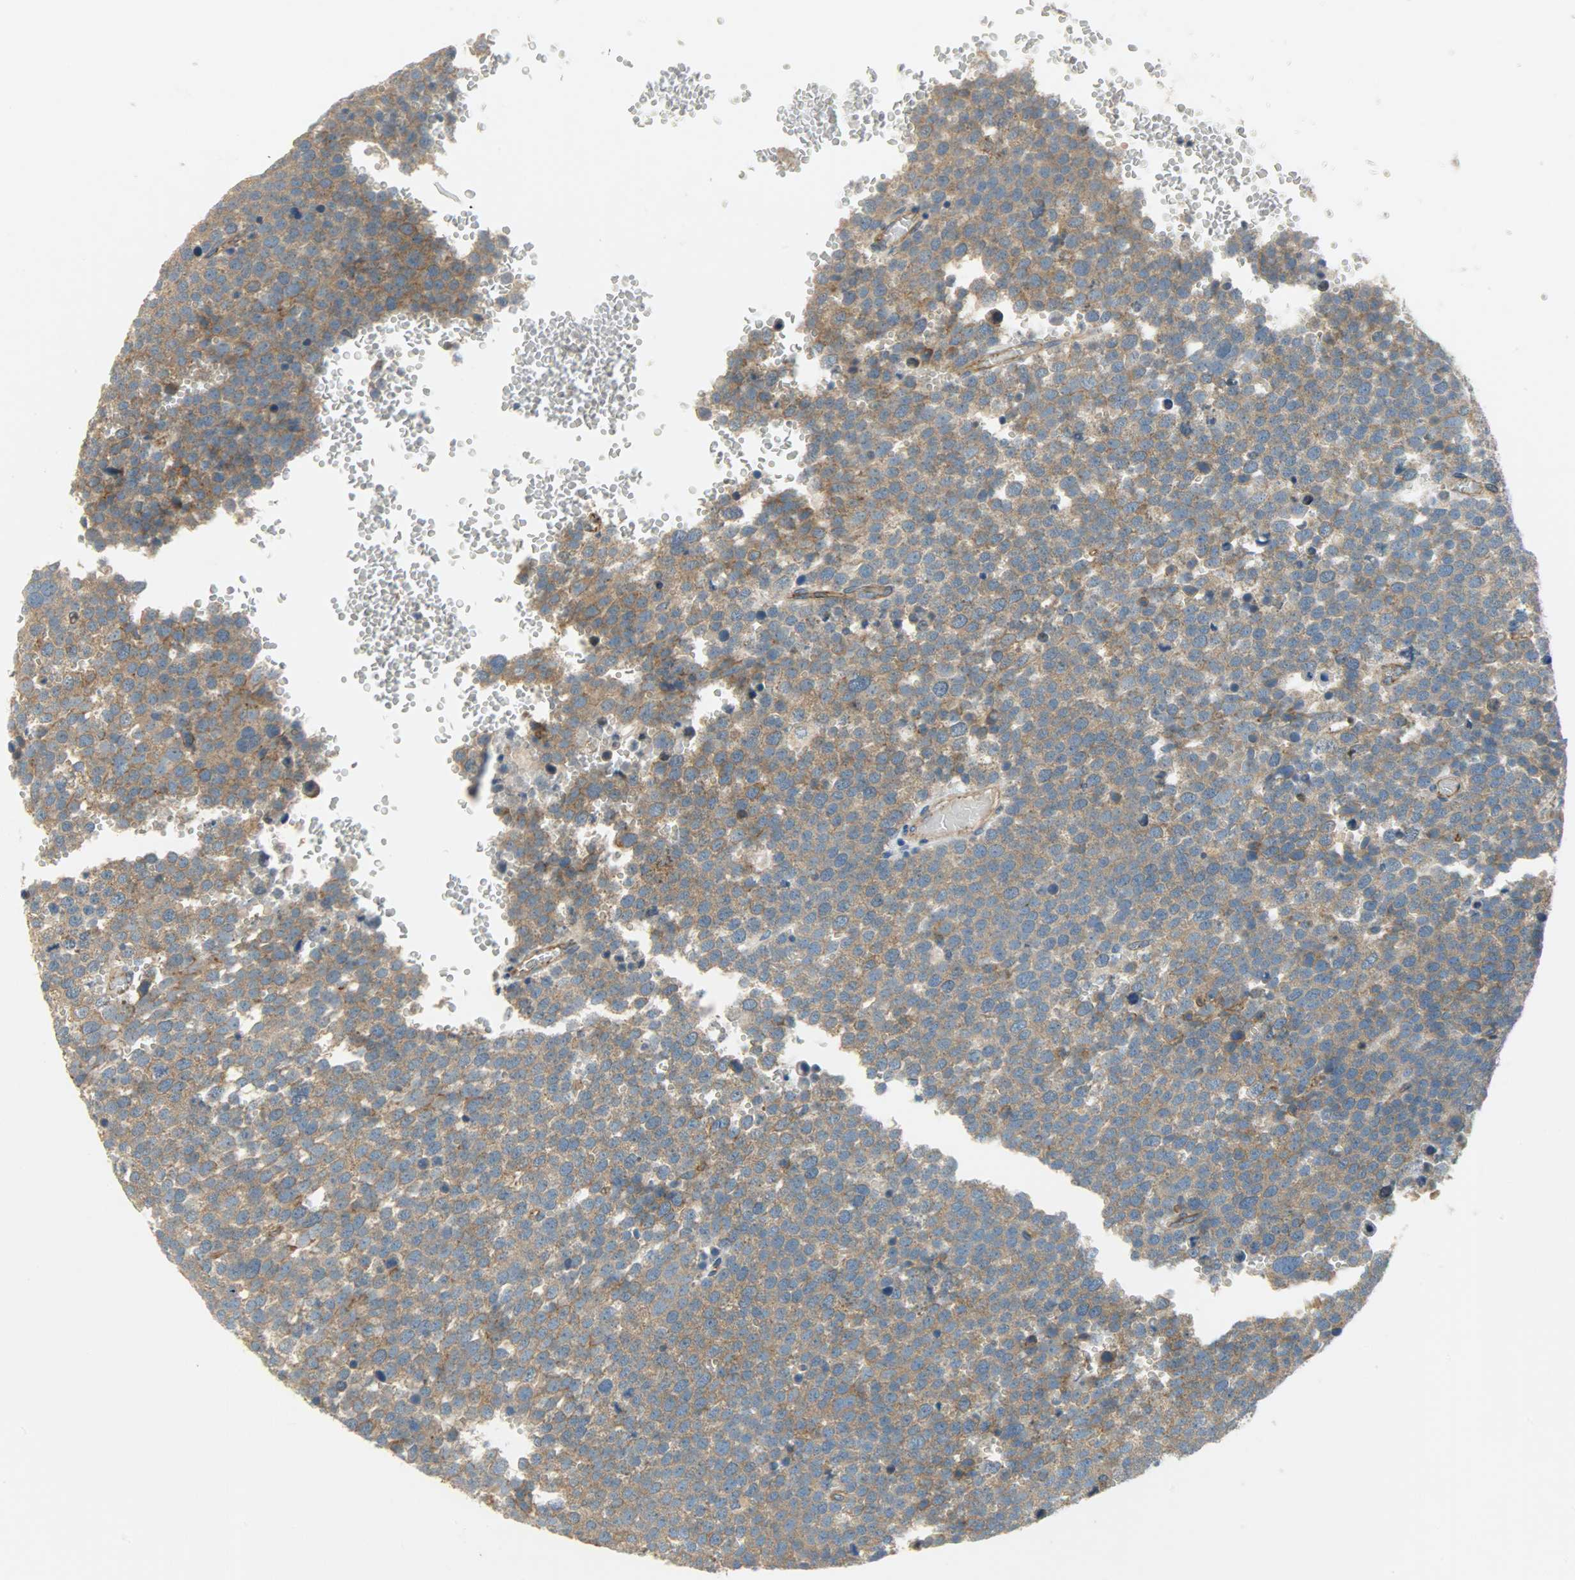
{"staining": {"intensity": "moderate", "quantity": ">75%", "location": "cytoplasmic/membranous"}, "tissue": "testis cancer", "cell_type": "Tumor cells", "image_type": "cancer", "snomed": [{"axis": "morphology", "description": "Seminoma, NOS"}, {"axis": "topography", "description": "Testis"}], "caption": "Testis cancer (seminoma) stained with DAB (3,3'-diaminobenzidine) immunohistochemistry displays medium levels of moderate cytoplasmic/membranous positivity in approximately >75% of tumor cells. Immunohistochemistry (ihc) stains the protein of interest in brown and the nuclei are stained blue.", "gene": "KIAA1217", "patient": {"sex": "male", "age": 71}}